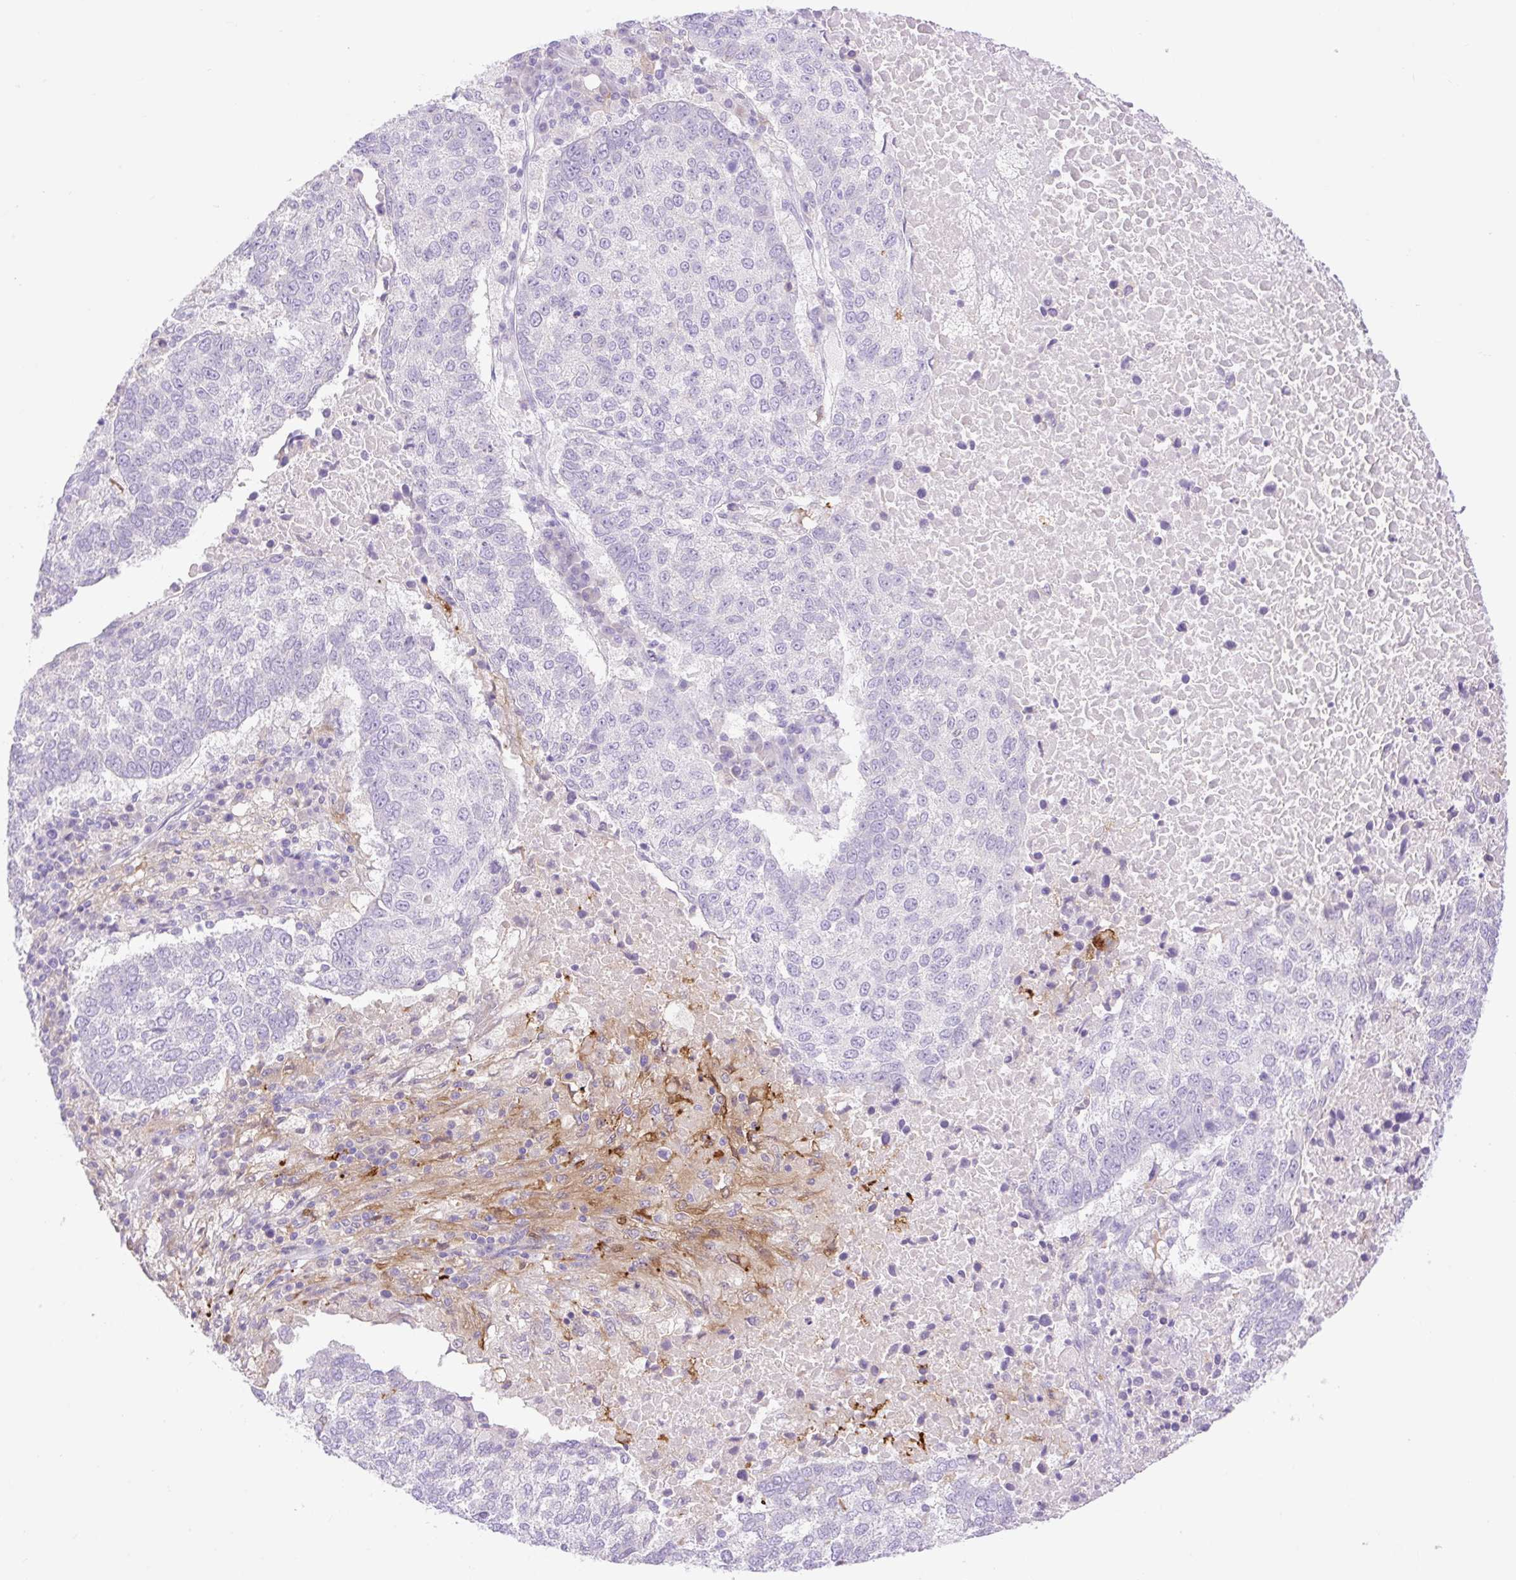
{"staining": {"intensity": "negative", "quantity": "none", "location": "none"}, "tissue": "lung cancer", "cell_type": "Tumor cells", "image_type": "cancer", "snomed": [{"axis": "morphology", "description": "Squamous cell carcinoma, NOS"}, {"axis": "topography", "description": "Lung"}], "caption": "IHC photomicrograph of neoplastic tissue: squamous cell carcinoma (lung) stained with DAB displays no significant protein staining in tumor cells.", "gene": "SLC25A40", "patient": {"sex": "male", "age": 73}}